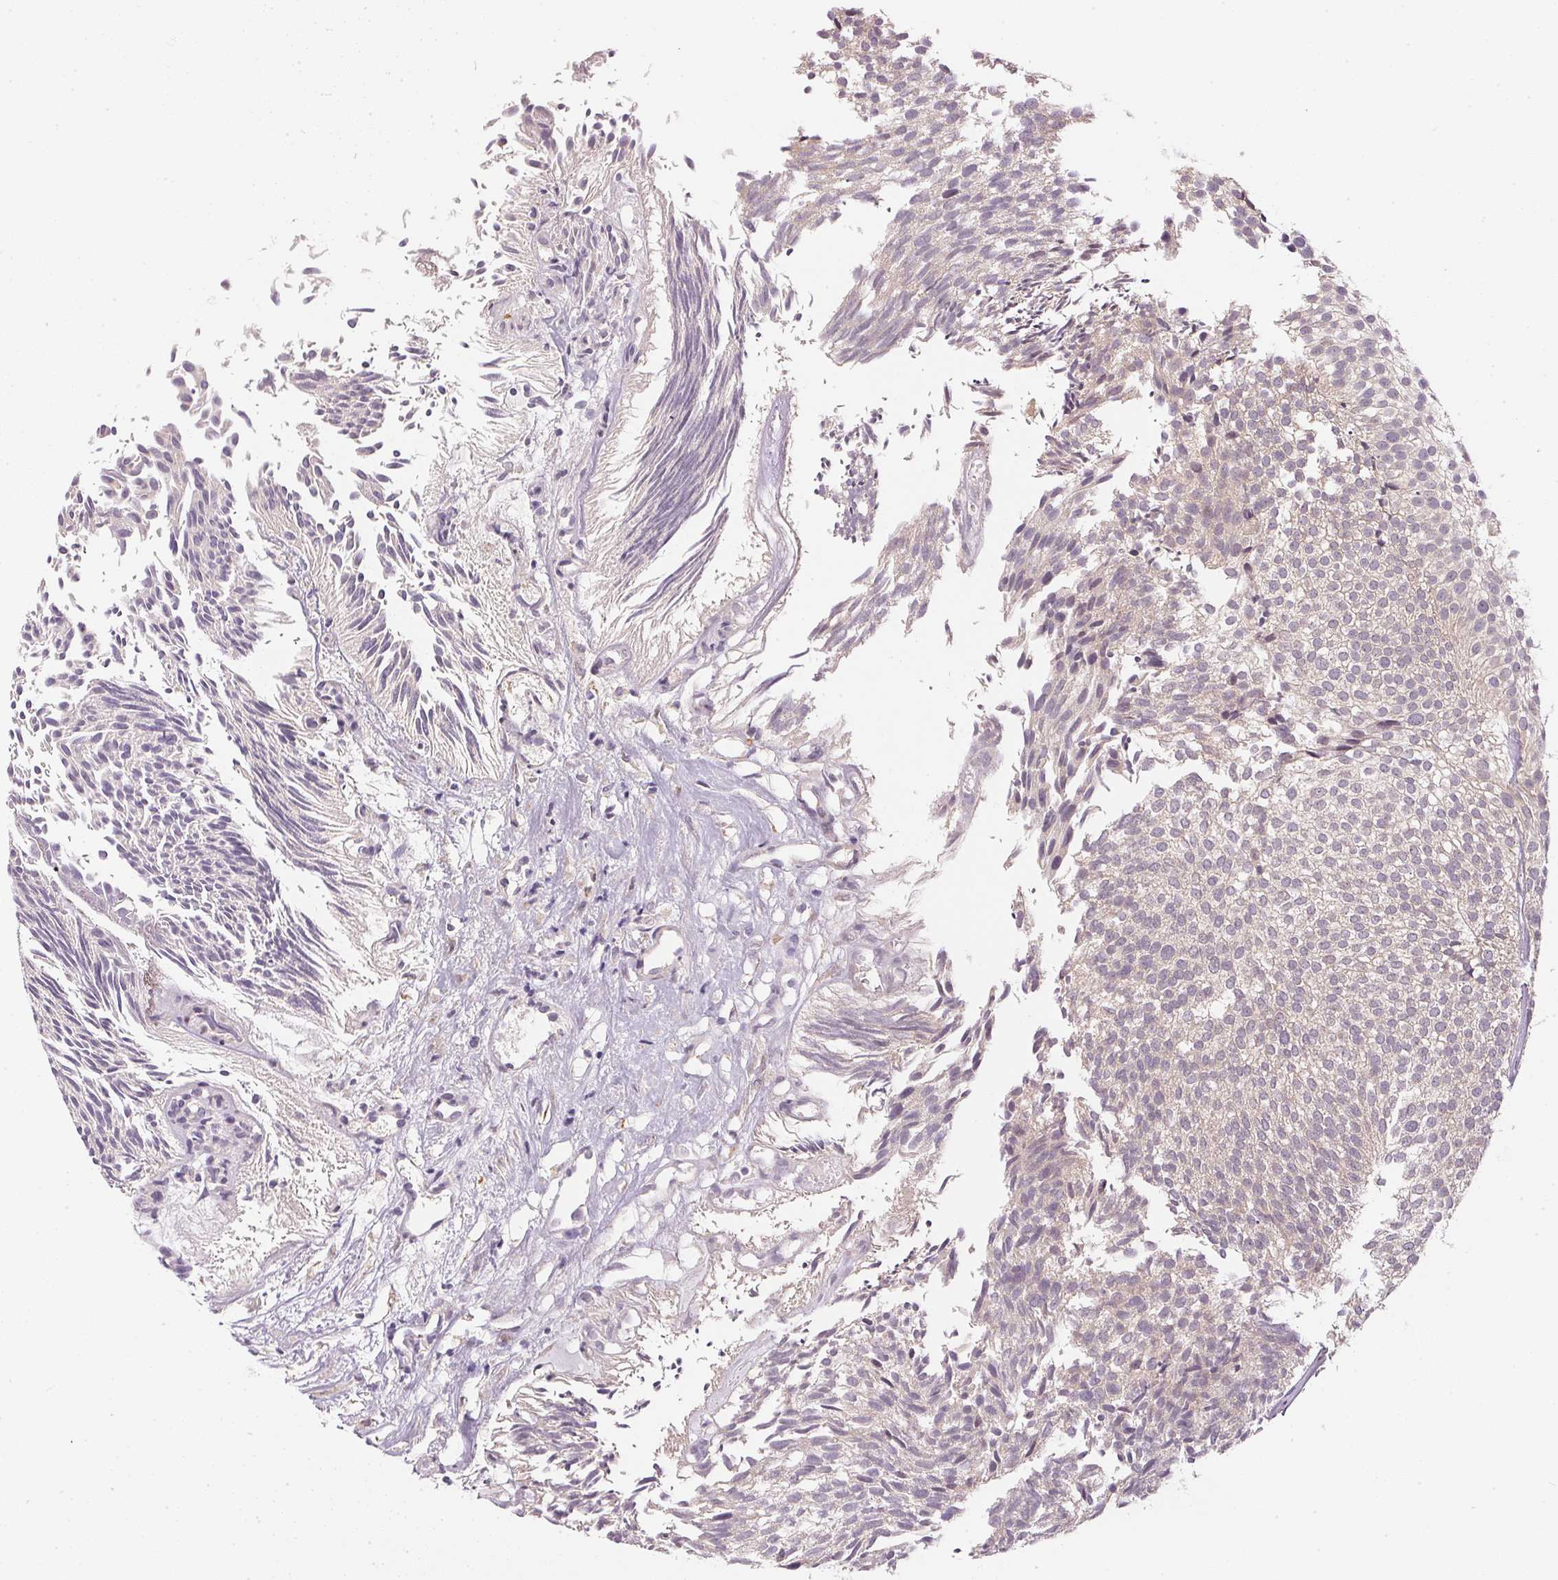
{"staining": {"intensity": "negative", "quantity": "none", "location": "none"}, "tissue": "urothelial cancer", "cell_type": "Tumor cells", "image_type": "cancer", "snomed": [{"axis": "morphology", "description": "Urothelial carcinoma, Low grade"}, {"axis": "topography", "description": "Urinary bladder"}], "caption": "High power microscopy histopathology image of an immunohistochemistry image of urothelial cancer, revealing no significant positivity in tumor cells.", "gene": "TTC23L", "patient": {"sex": "male", "age": 91}}